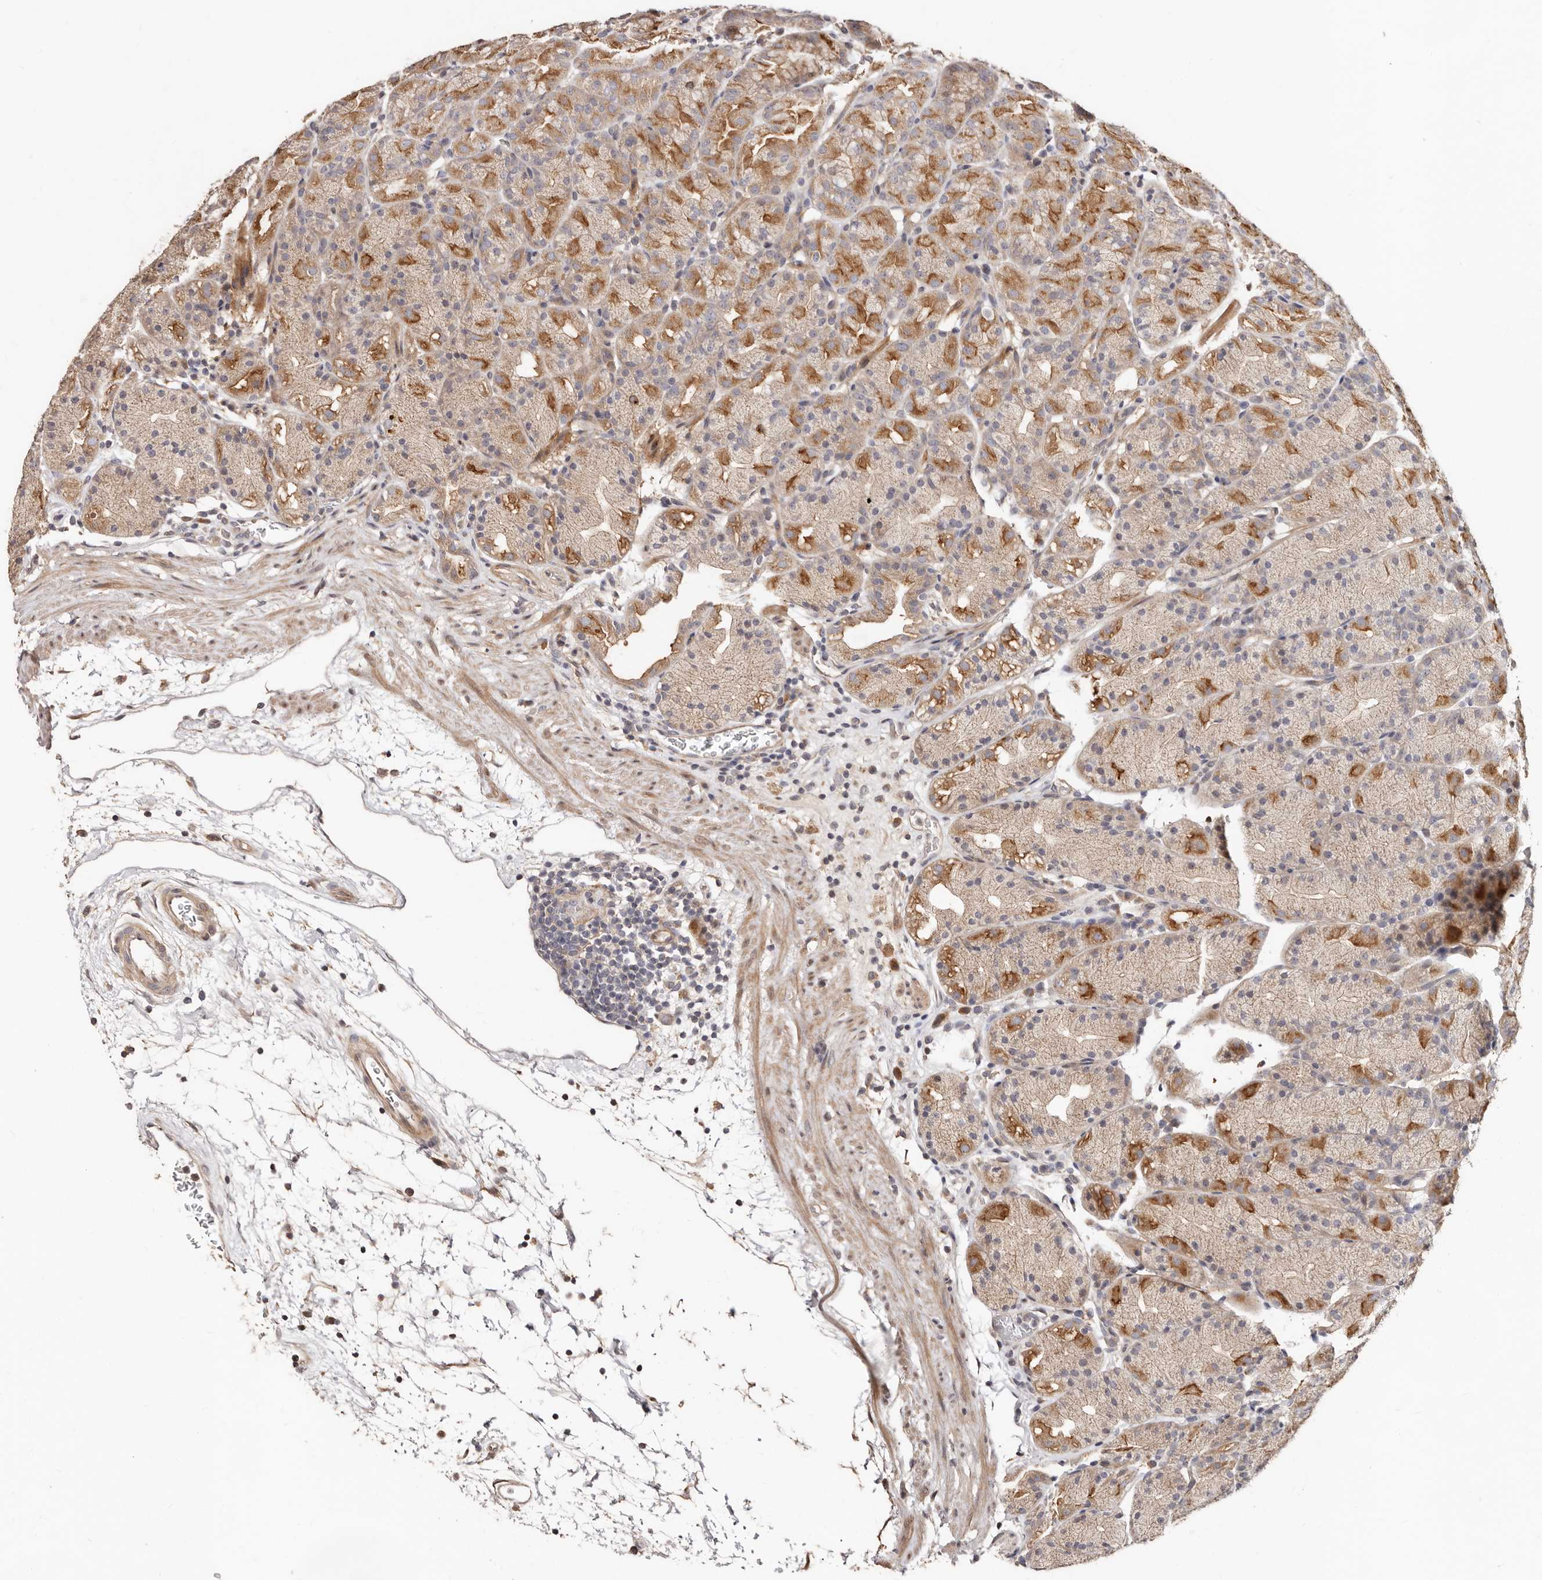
{"staining": {"intensity": "moderate", "quantity": "25%-75%", "location": "cytoplasmic/membranous"}, "tissue": "stomach", "cell_type": "Glandular cells", "image_type": "normal", "snomed": [{"axis": "morphology", "description": "Normal tissue, NOS"}, {"axis": "topography", "description": "Stomach, upper"}], "caption": "This histopathology image reveals immunohistochemistry (IHC) staining of normal stomach, with medium moderate cytoplasmic/membranous staining in about 25%-75% of glandular cells.", "gene": "APOL6", "patient": {"sex": "male", "age": 48}}